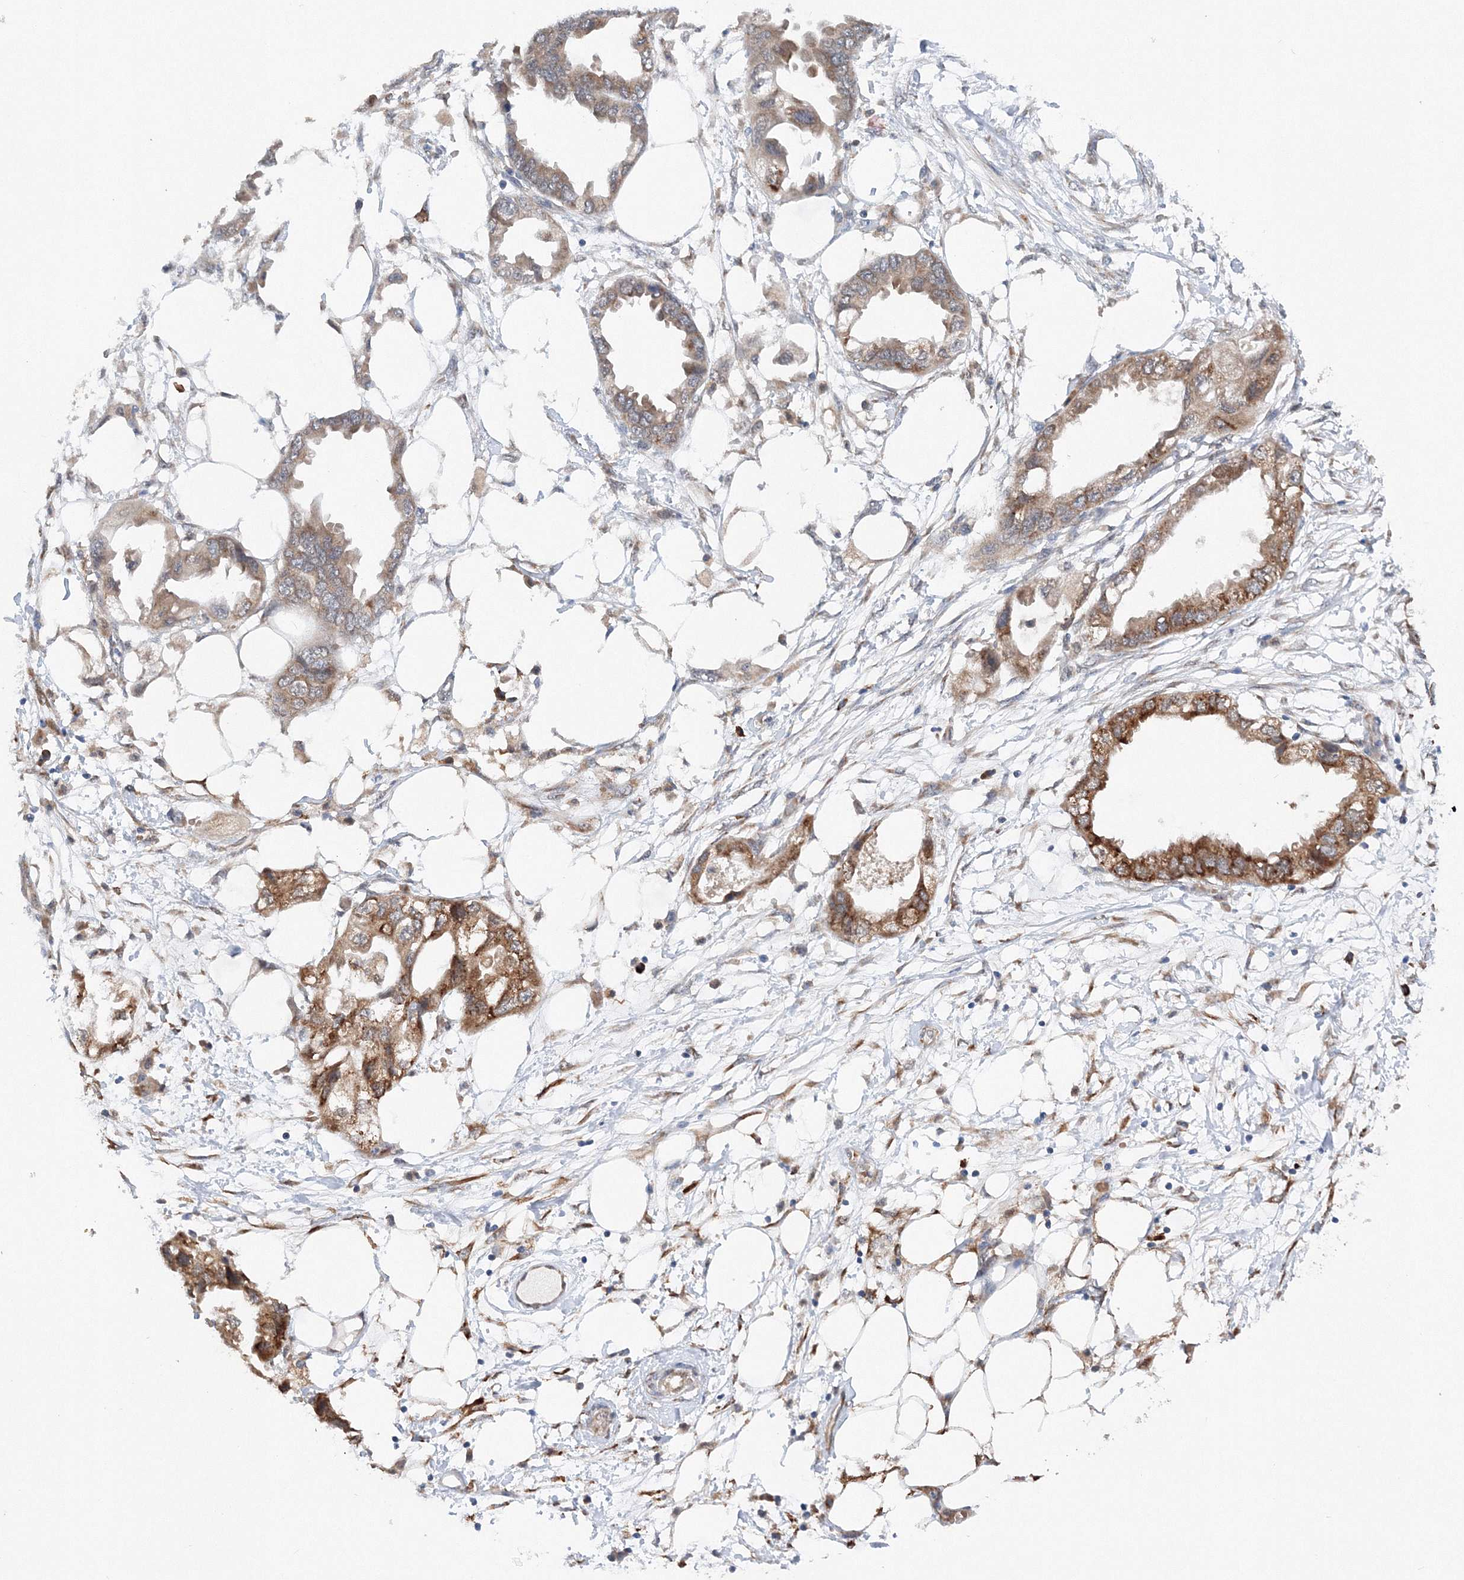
{"staining": {"intensity": "moderate", "quantity": ">75%", "location": "cytoplasmic/membranous"}, "tissue": "endometrial cancer", "cell_type": "Tumor cells", "image_type": "cancer", "snomed": [{"axis": "morphology", "description": "Adenocarcinoma, NOS"}, {"axis": "morphology", "description": "Adenocarcinoma, metastatic, NOS"}, {"axis": "topography", "description": "Adipose tissue"}, {"axis": "topography", "description": "Endometrium"}], "caption": "IHC staining of endometrial metastatic adenocarcinoma, which reveals medium levels of moderate cytoplasmic/membranous staining in approximately >75% of tumor cells indicating moderate cytoplasmic/membranous protein positivity. The staining was performed using DAB (brown) for protein detection and nuclei were counterstained in hematoxylin (blue).", "gene": "DIS3L2", "patient": {"sex": "female", "age": 67}}